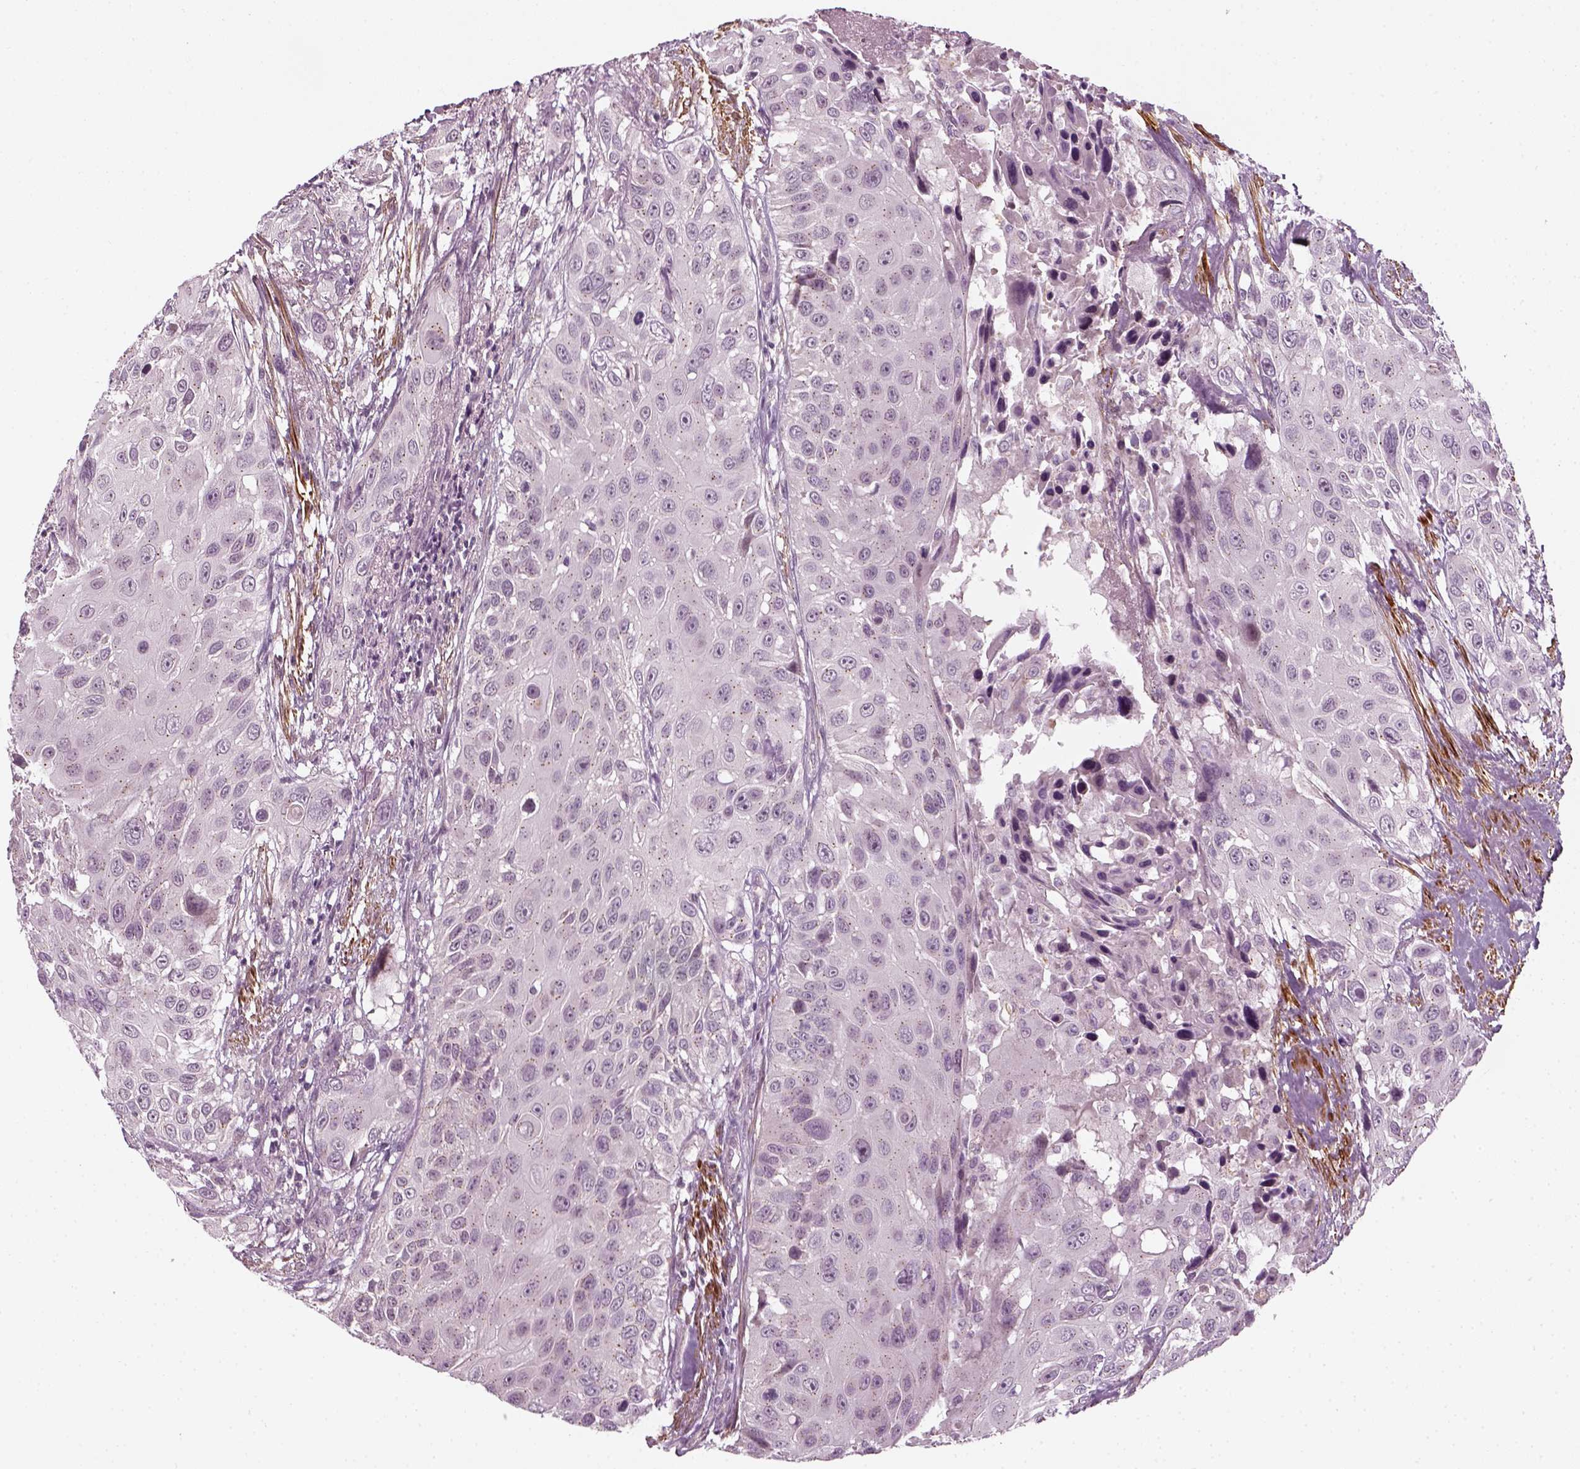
{"staining": {"intensity": "negative", "quantity": "none", "location": "none"}, "tissue": "urothelial cancer", "cell_type": "Tumor cells", "image_type": "cancer", "snomed": [{"axis": "morphology", "description": "Urothelial carcinoma, NOS"}, {"axis": "topography", "description": "Urinary bladder"}], "caption": "IHC histopathology image of human transitional cell carcinoma stained for a protein (brown), which reveals no expression in tumor cells.", "gene": "MLIP", "patient": {"sex": "male", "age": 55}}